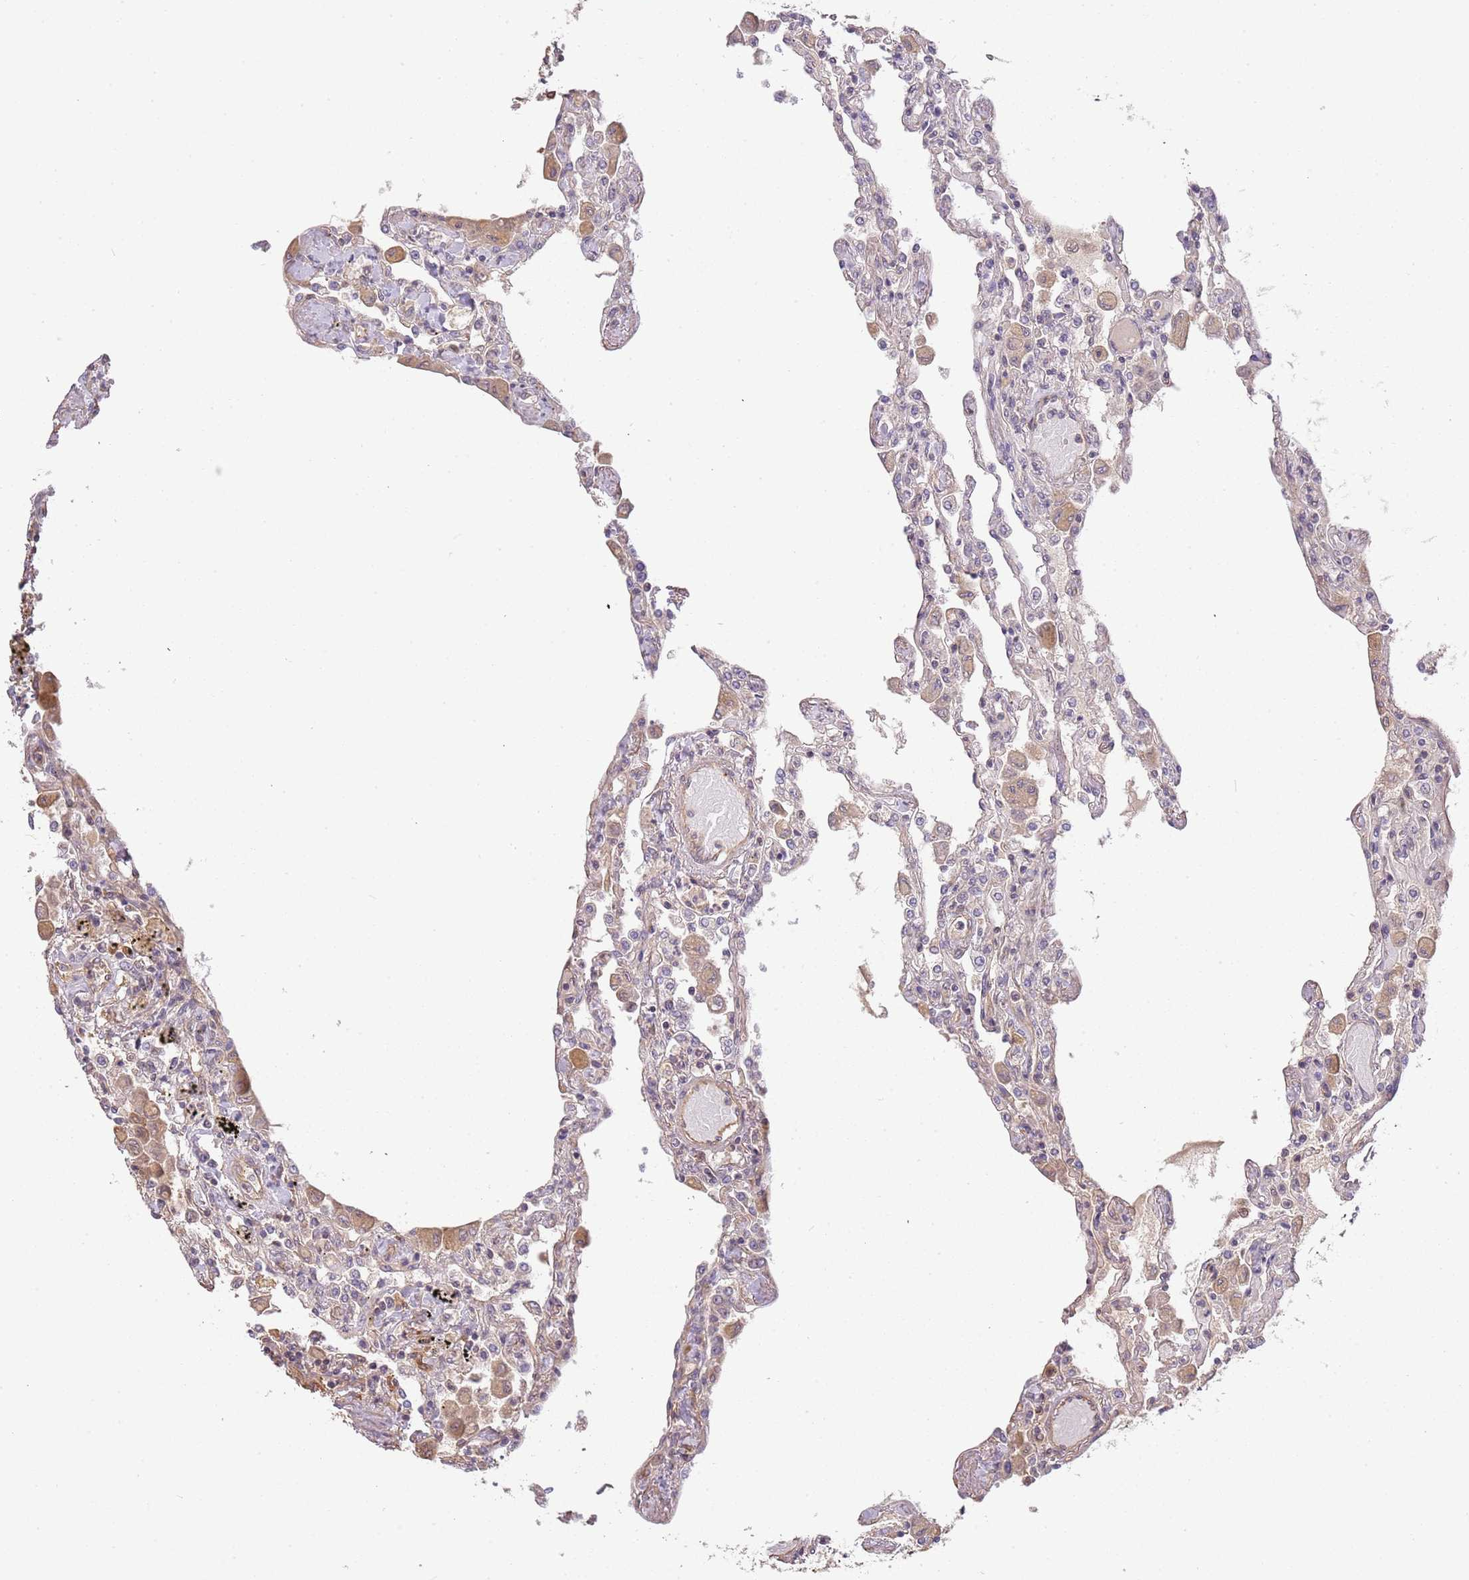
{"staining": {"intensity": "weak", "quantity": "<25%", "location": "cytoplasmic/membranous"}, "tissue": "lung", "cell_type": "Alveolar cells", "image_type": "normal", "snomed": [{"axis": "morphology", "description": "Normal tissue, NOS"}, {"axis": "topography", "description": "Bronchus"}, {"axis": "topography", "description": "Lung"}], "caption": "Immunohistochemistry (IHC) of normal human lung demonstrates no expression in alveolar cells.", "gene": "SURF2", "patient": {"sex": "female", "age": 49}}